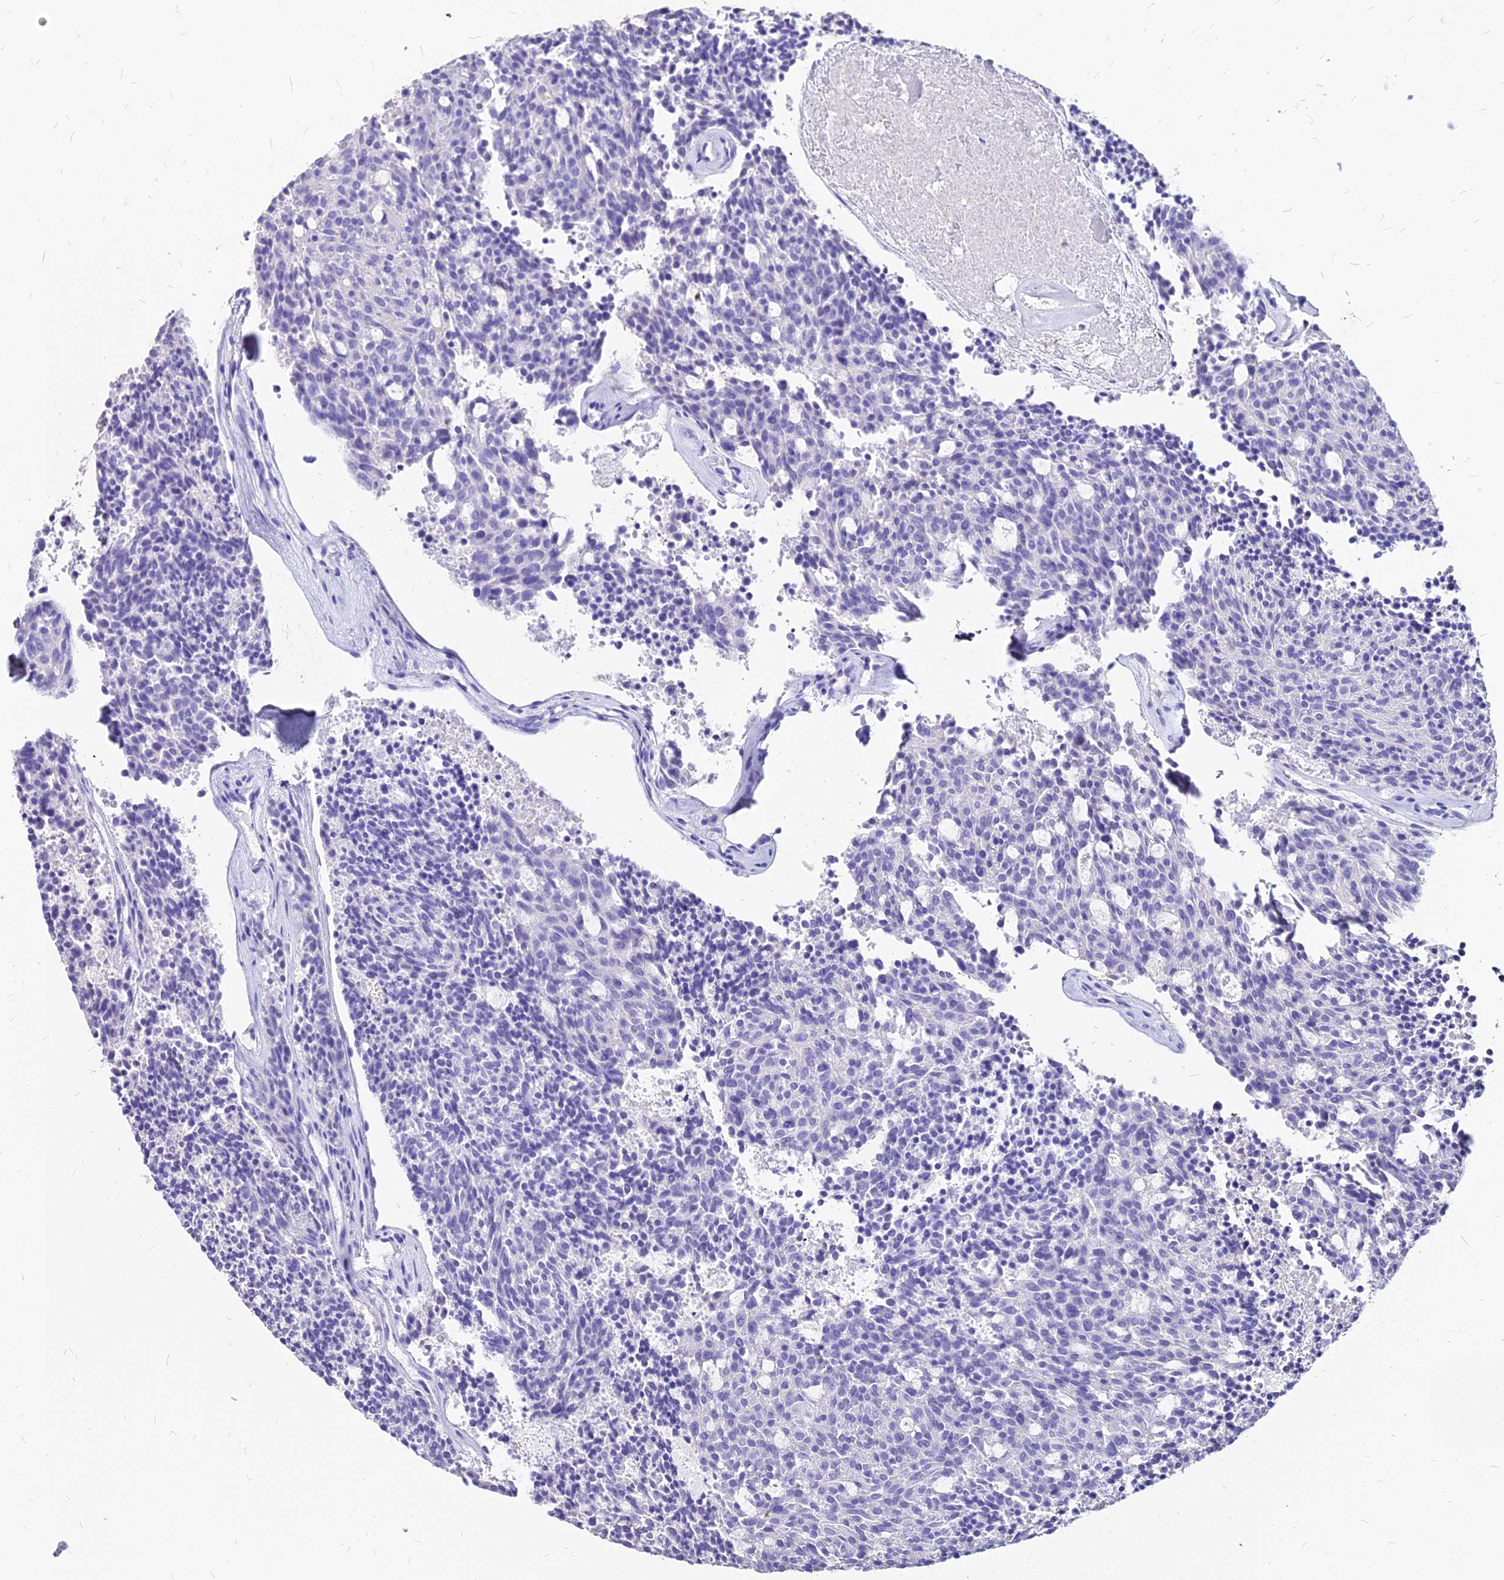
{"staining": {"intensity": "negative", "quantity": "none", "location": "none"}, "tissue": "carcinoid", "cell_type": "Tumor cells", "image_type": "cancer", "snomed": [{"axis": "morphology", "description": "Carcinoid, malignant, NOS"}, {"axis": "topography", "description": "Pancreas"}], "caption": "Tumor cells are negative for brown protein staining in malignant carcinoid. (DAB immunohistochemistry (IHC), high magnification).", "gene": "NME5", "patient": {"sex": "female", "age": 54}}